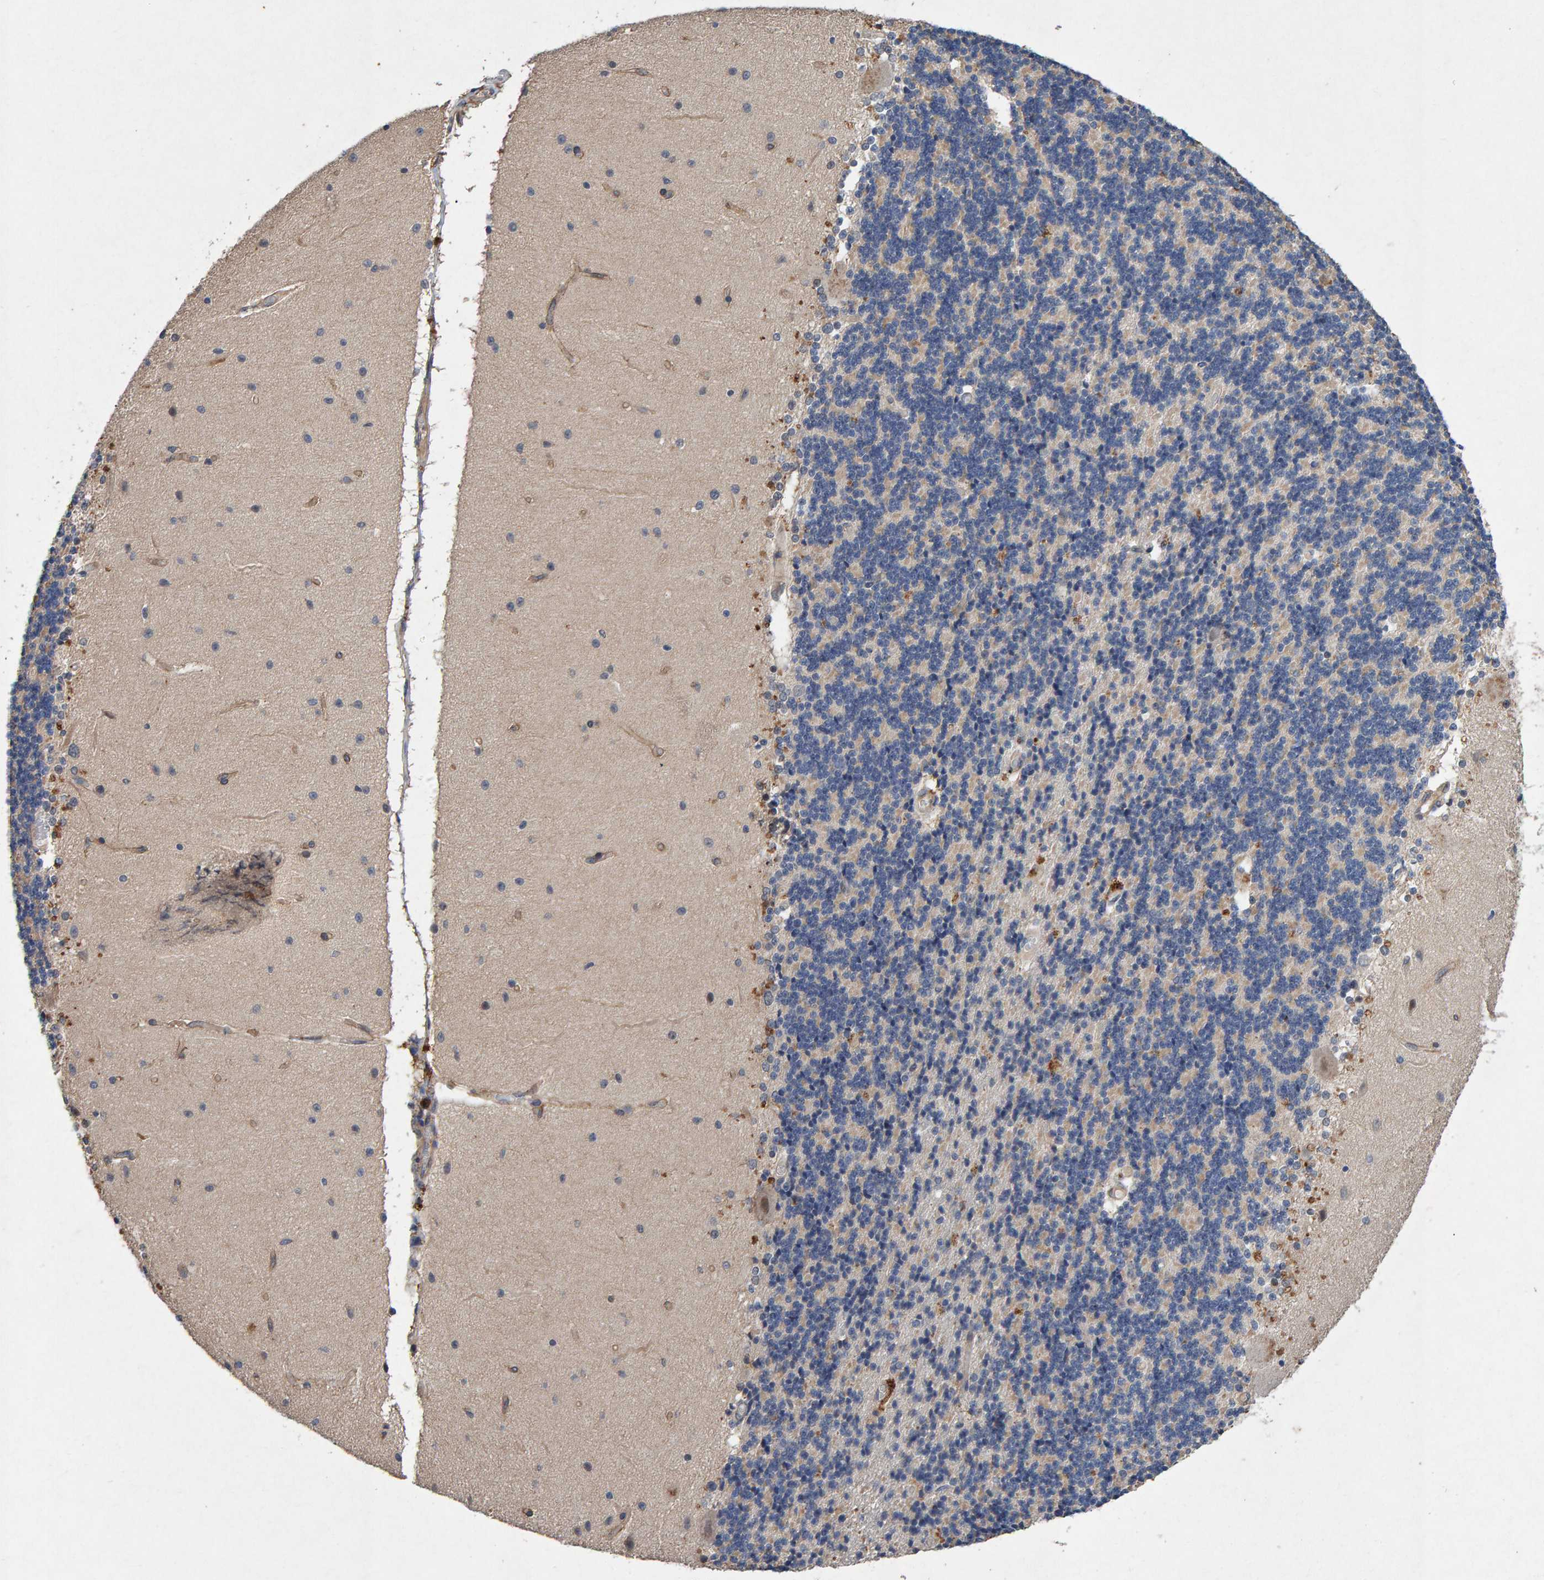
{"staining": {"intensity": "weak", "quantity": "25%-75%", "location": "cytoplasmic/membranous"}, "tissue": "cerebellum", "cell_type": "Cells in granular layer", "image_type": "normal", "snomed": [{"axis": "morphology", "description": "Normal tissue, NOS"}, {"axis": "topography", "description": "Cerebellum"}], "caption": "High-magnification brightfield microscopy of benign cerebellum stained with DAB (3,3'-diaminobenzidine) (brown) and counterstained with hematoxylin (blue). cells in granular layer exhibit weak cytoplasmic/membranous expression is present in about25%-75% of cells. The staining is performed using DAB brown chromogen to label protein expression. The nuclei are counter-stained blue using hematoxylin.", "gene": "EFR3A", "patient": {"sex": "female", "age": 54}}